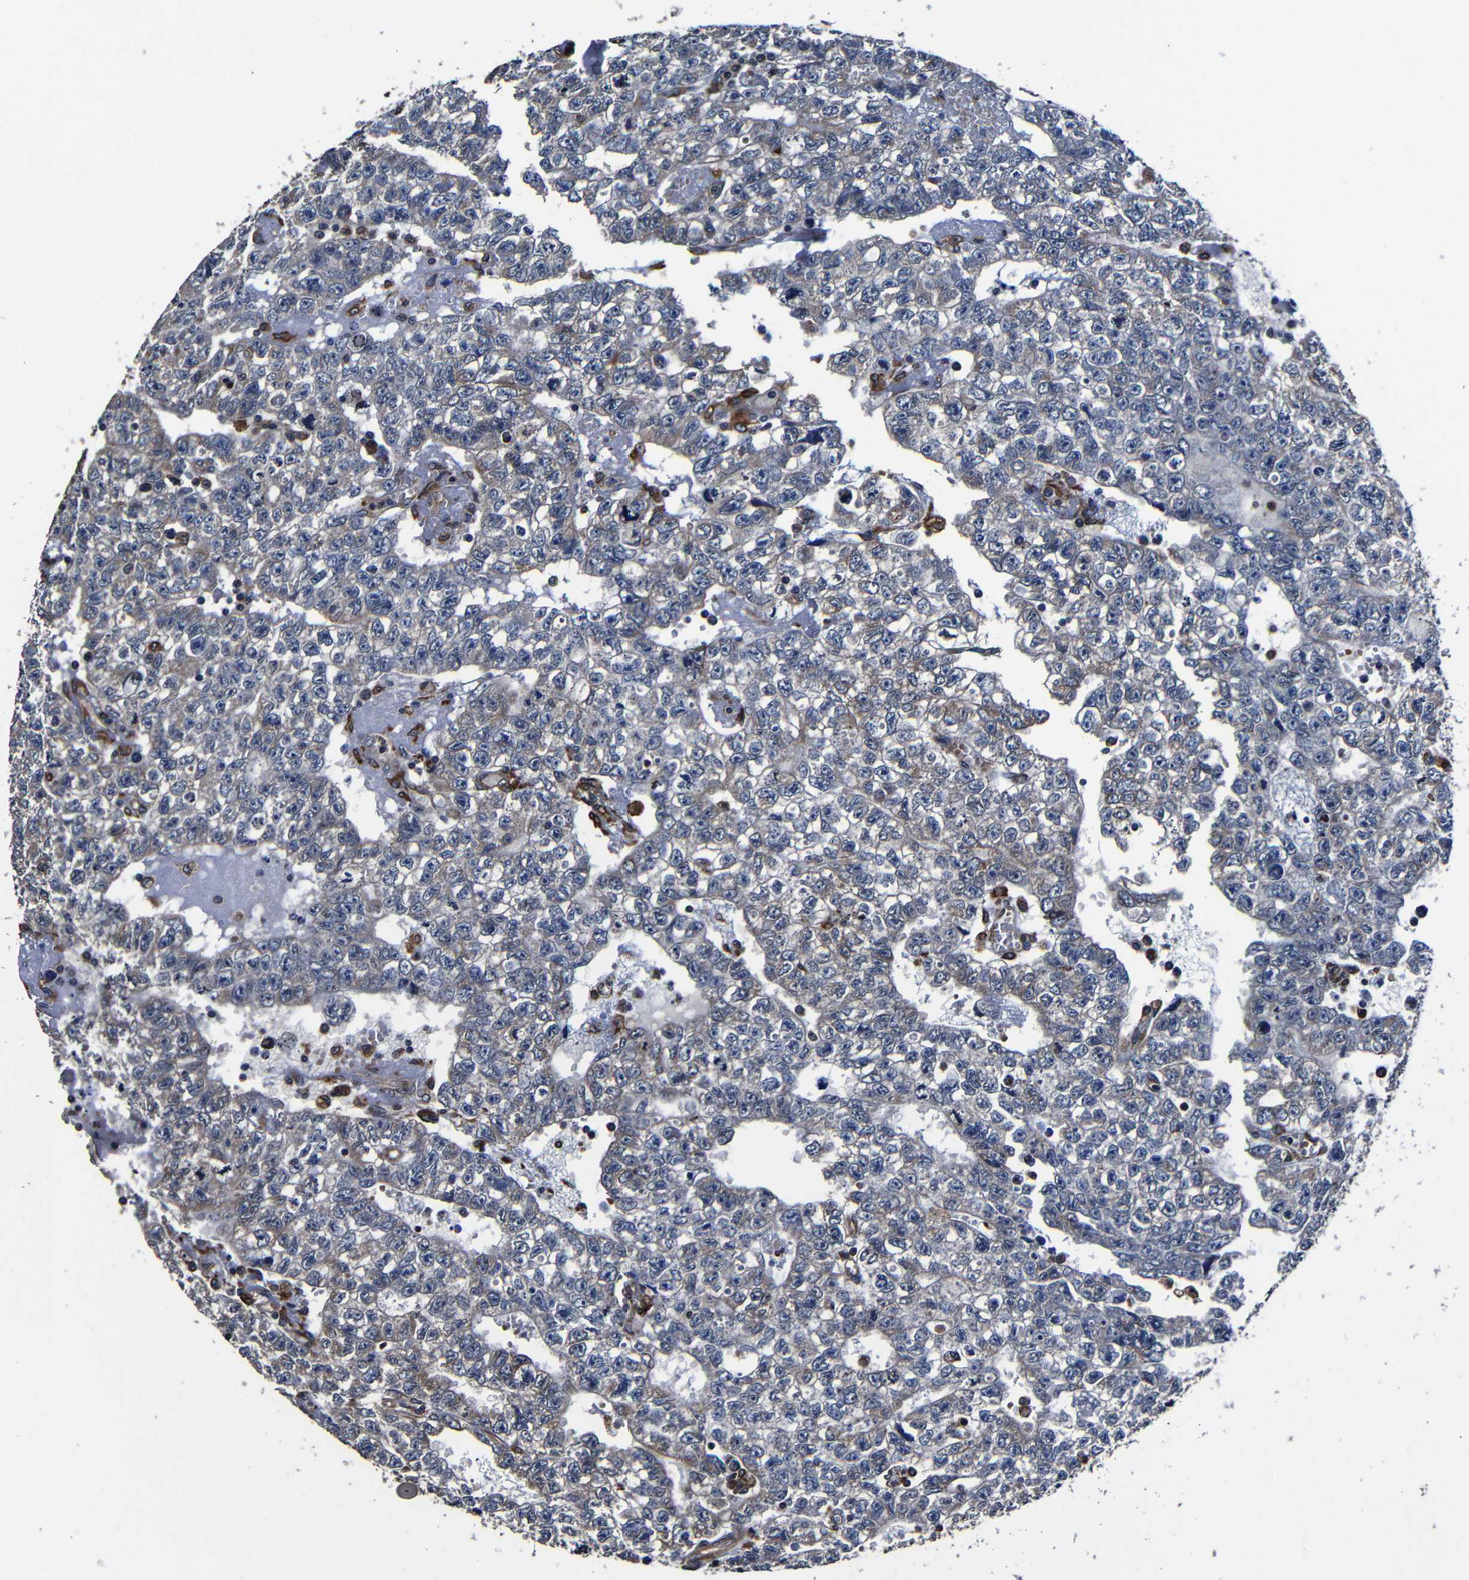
{"staining": {"intensity": "weak", "quantity": "25%-75%", "location": "cytoplasmic/membranous"}, "tissue": "testis cancer", "cell_type": "Tumor cells", "image_type": "cancer", "snomed": [{"axis": "morphology", "description": "Seminoma, NOS"}, {"axis": "morphology", "description": "Carcinoma, Embryonal, NOS"}, {"axis": "topography", "description": "Testis"}], "caption": "Protein expression analysis of human testis seminoma reveals weak cytoplasmic/membranous staining in about 25%-75% of tumor cells. The staining was performed using DAB, with brown indicating positive protein expression. Nuclei are stained blue with hematoxylin.", "gene": "SCN9A", "patient": {"sex": "male", "age": 38}}